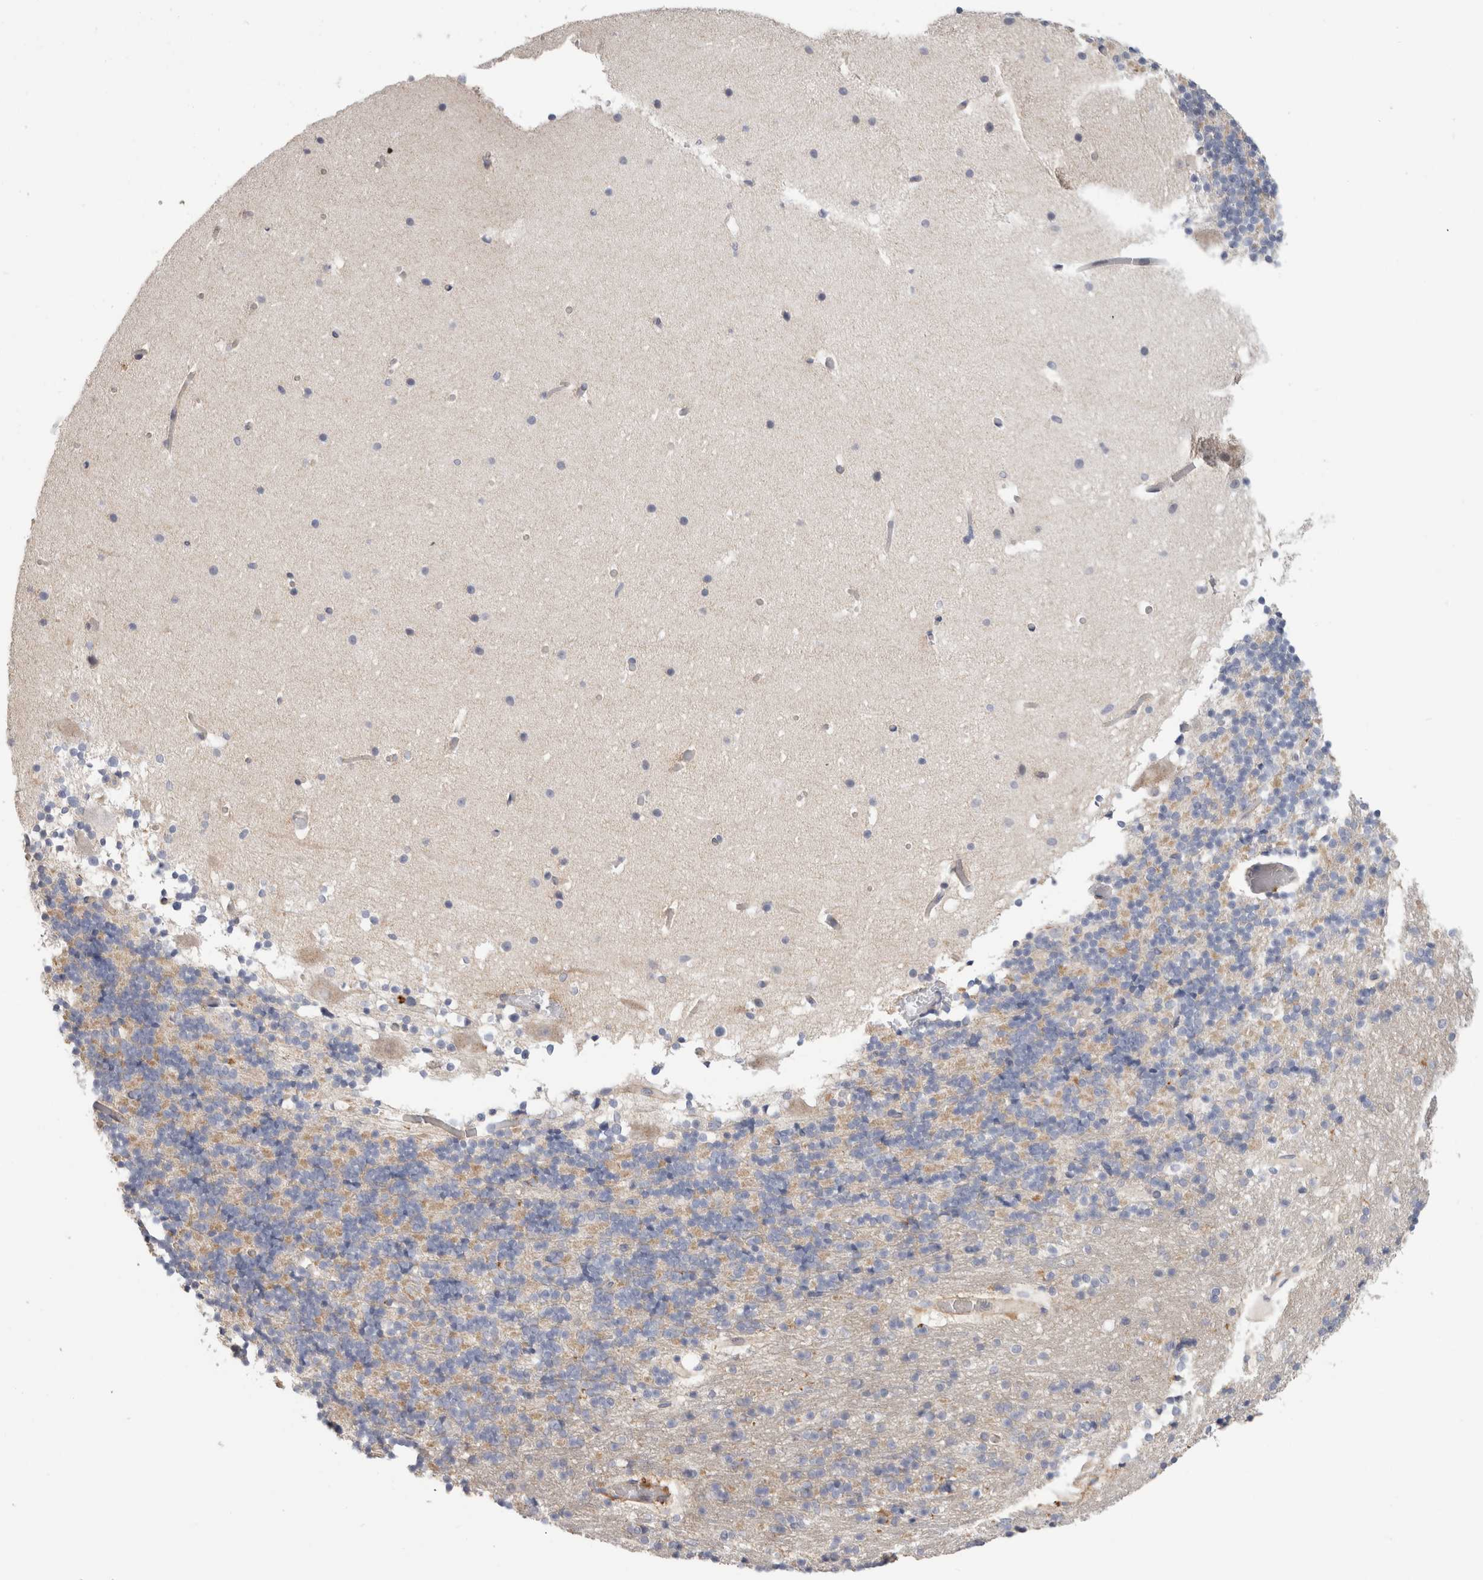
{"staining": {"intensity": "negative", "quantity": "none", "location": "none"}, "tissue": "cerebellum", "cell_type": "Cells in granular layer", "image_type": "normal", "snomed": [{"axis": "morphology", "description": "Normal tissue, NOS"}, {"axis": "topography", "description": "Cerebellum"}], "caption": "Immunohistochemistry micrograph of benign cerebellum: cerebellum stained with DAB (3,3'-diaminobenzidine) reveals no significant protein expression in cells in granular layer. (IHC, brightfield microscopy, high magnification).", "gene": "AFP", "patient": {"sex": "male", "age": 57}}